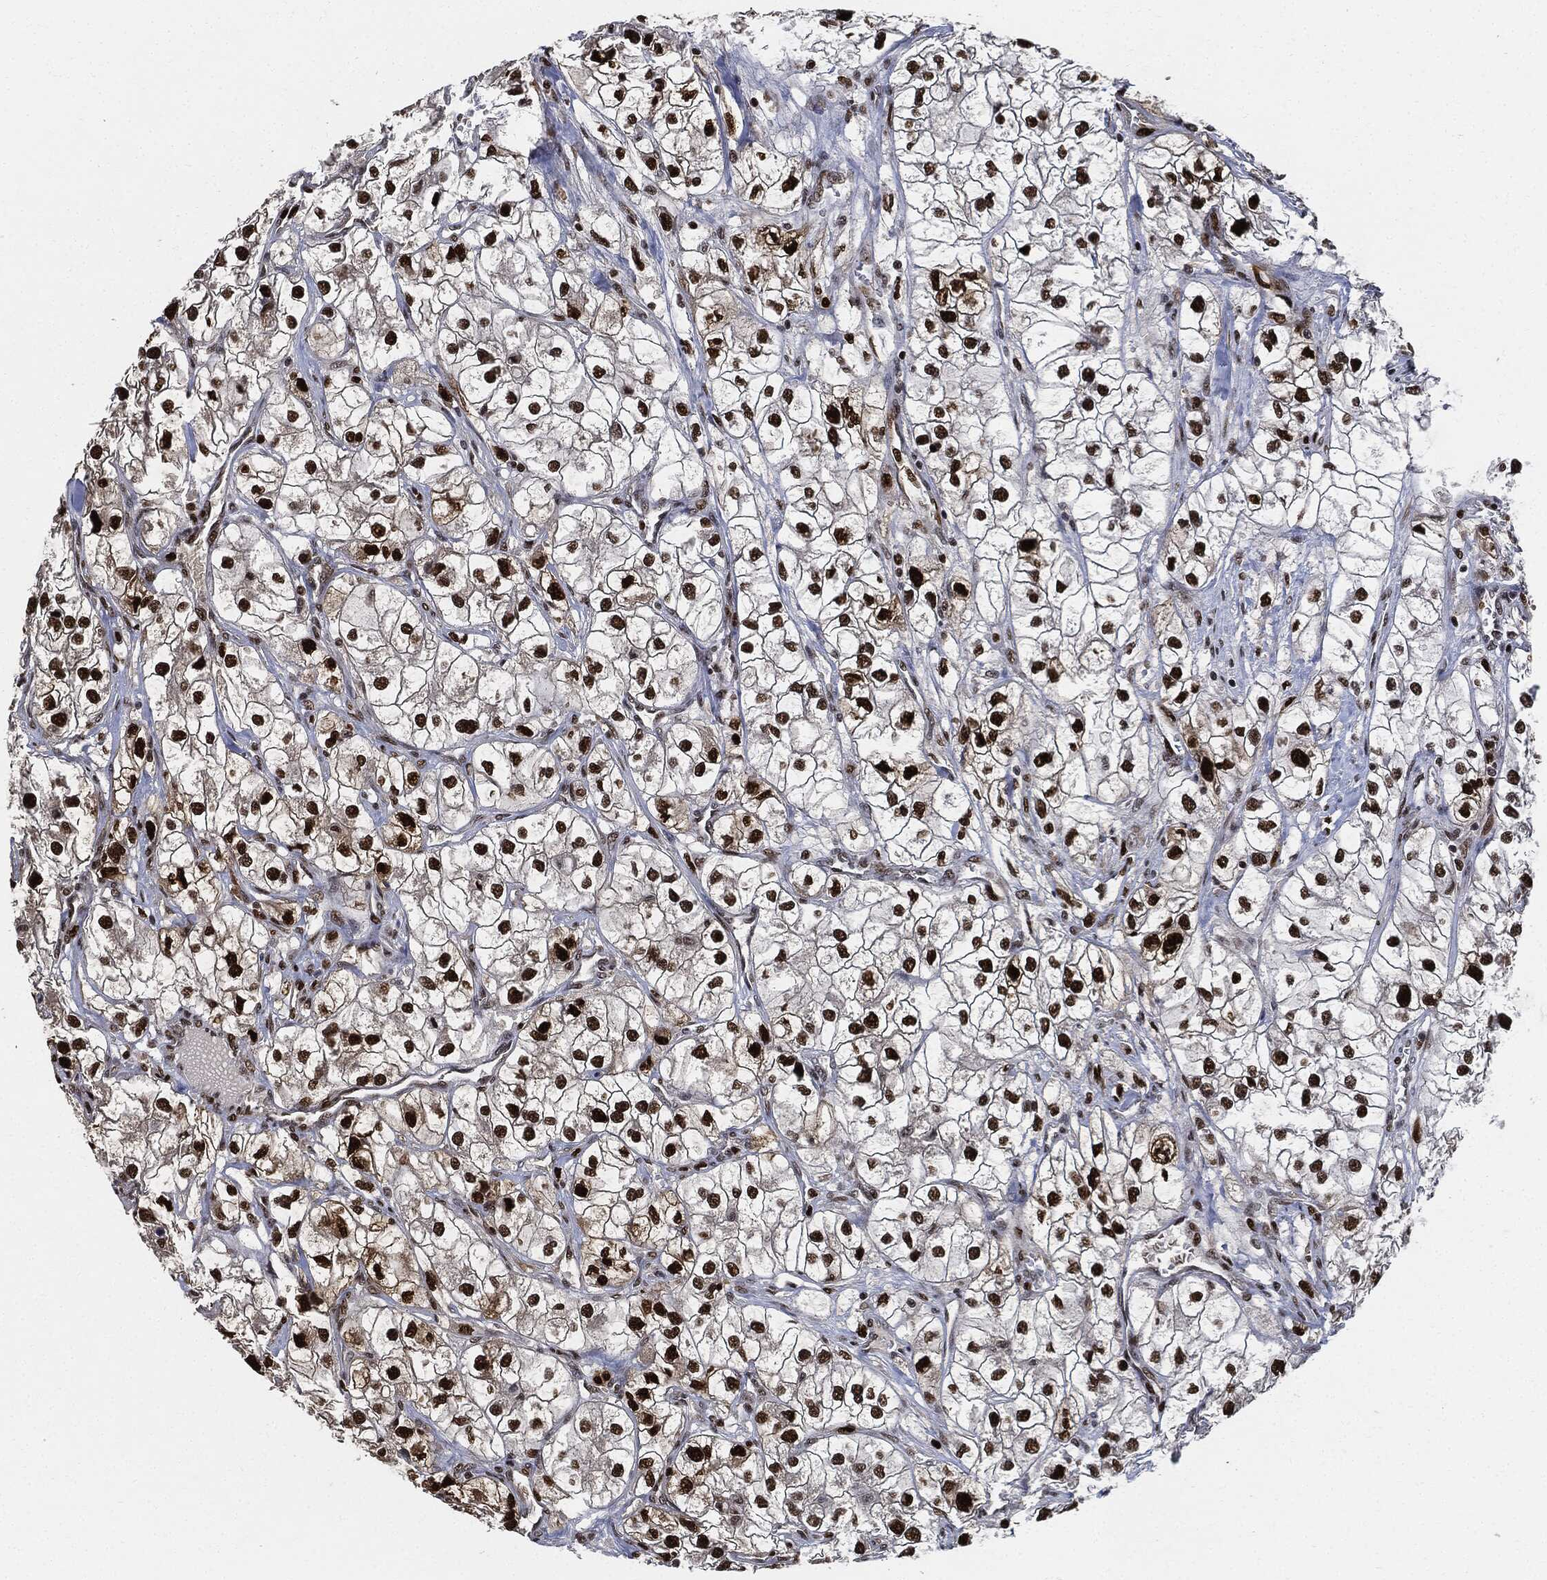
{"staining": {"intensity": "strong", "quantity": ">75%", "location": "nuclear"}, "tissue": "renal cancer", "cell_type": "Tumor cells", "image_type": "cancer", "snomed": [{"axis": "morphology", "description": "Adenocarcinoma, NOS"}, {"axis": "topography", "description": "Kidney"}], "caption": "Protein staining shows strong nuclear staining in about >75% of tumor cells in renal cancer.", "gene": "PCNA", "patient": {"sex": "male", "age": 59}}